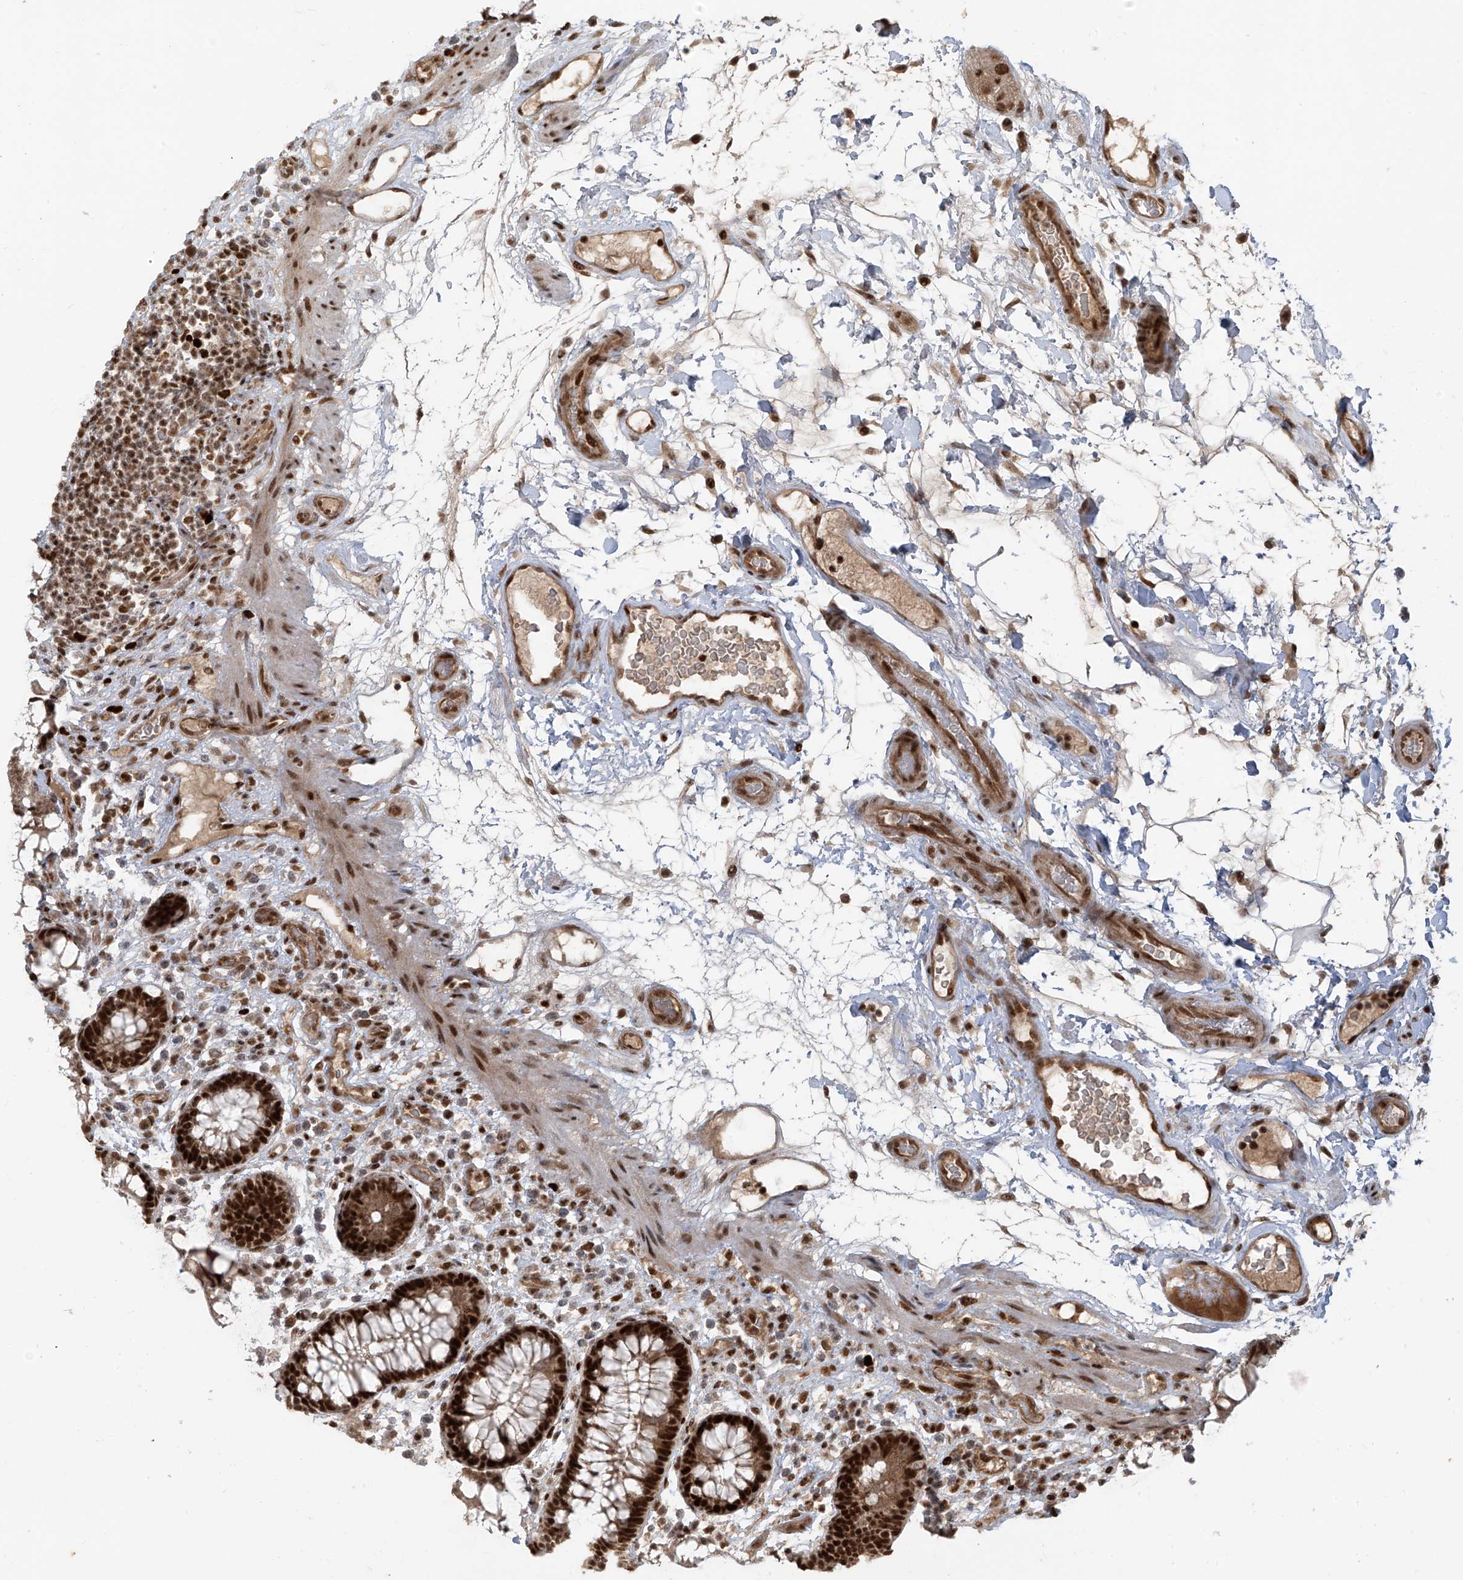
{"staining": {"intensity": "moderate", "quantity": ">75%", "location": "cytoplasmic/membranous"}, "tissue": "colon", "cell_type": "Endothelial cells", "image_type": "normal", "snomed": [{"axis": "morphology", "description": "Normal tissue, NOS"}, {"axis": "topography", "description": "Colon"}], "caption": "Immunohistochemical staining of unremarkable colon displays >75% levels of moderate cytoplasmic/membranous protein positivity in approximately >75% of endothelial cells. Using DAB (brown) and hematoxylin (blue) stains, captured at high magnification using brightfield microscopy.", "gene": "ARHGEF3", "patient": {"sex": "female", "age": 79}}